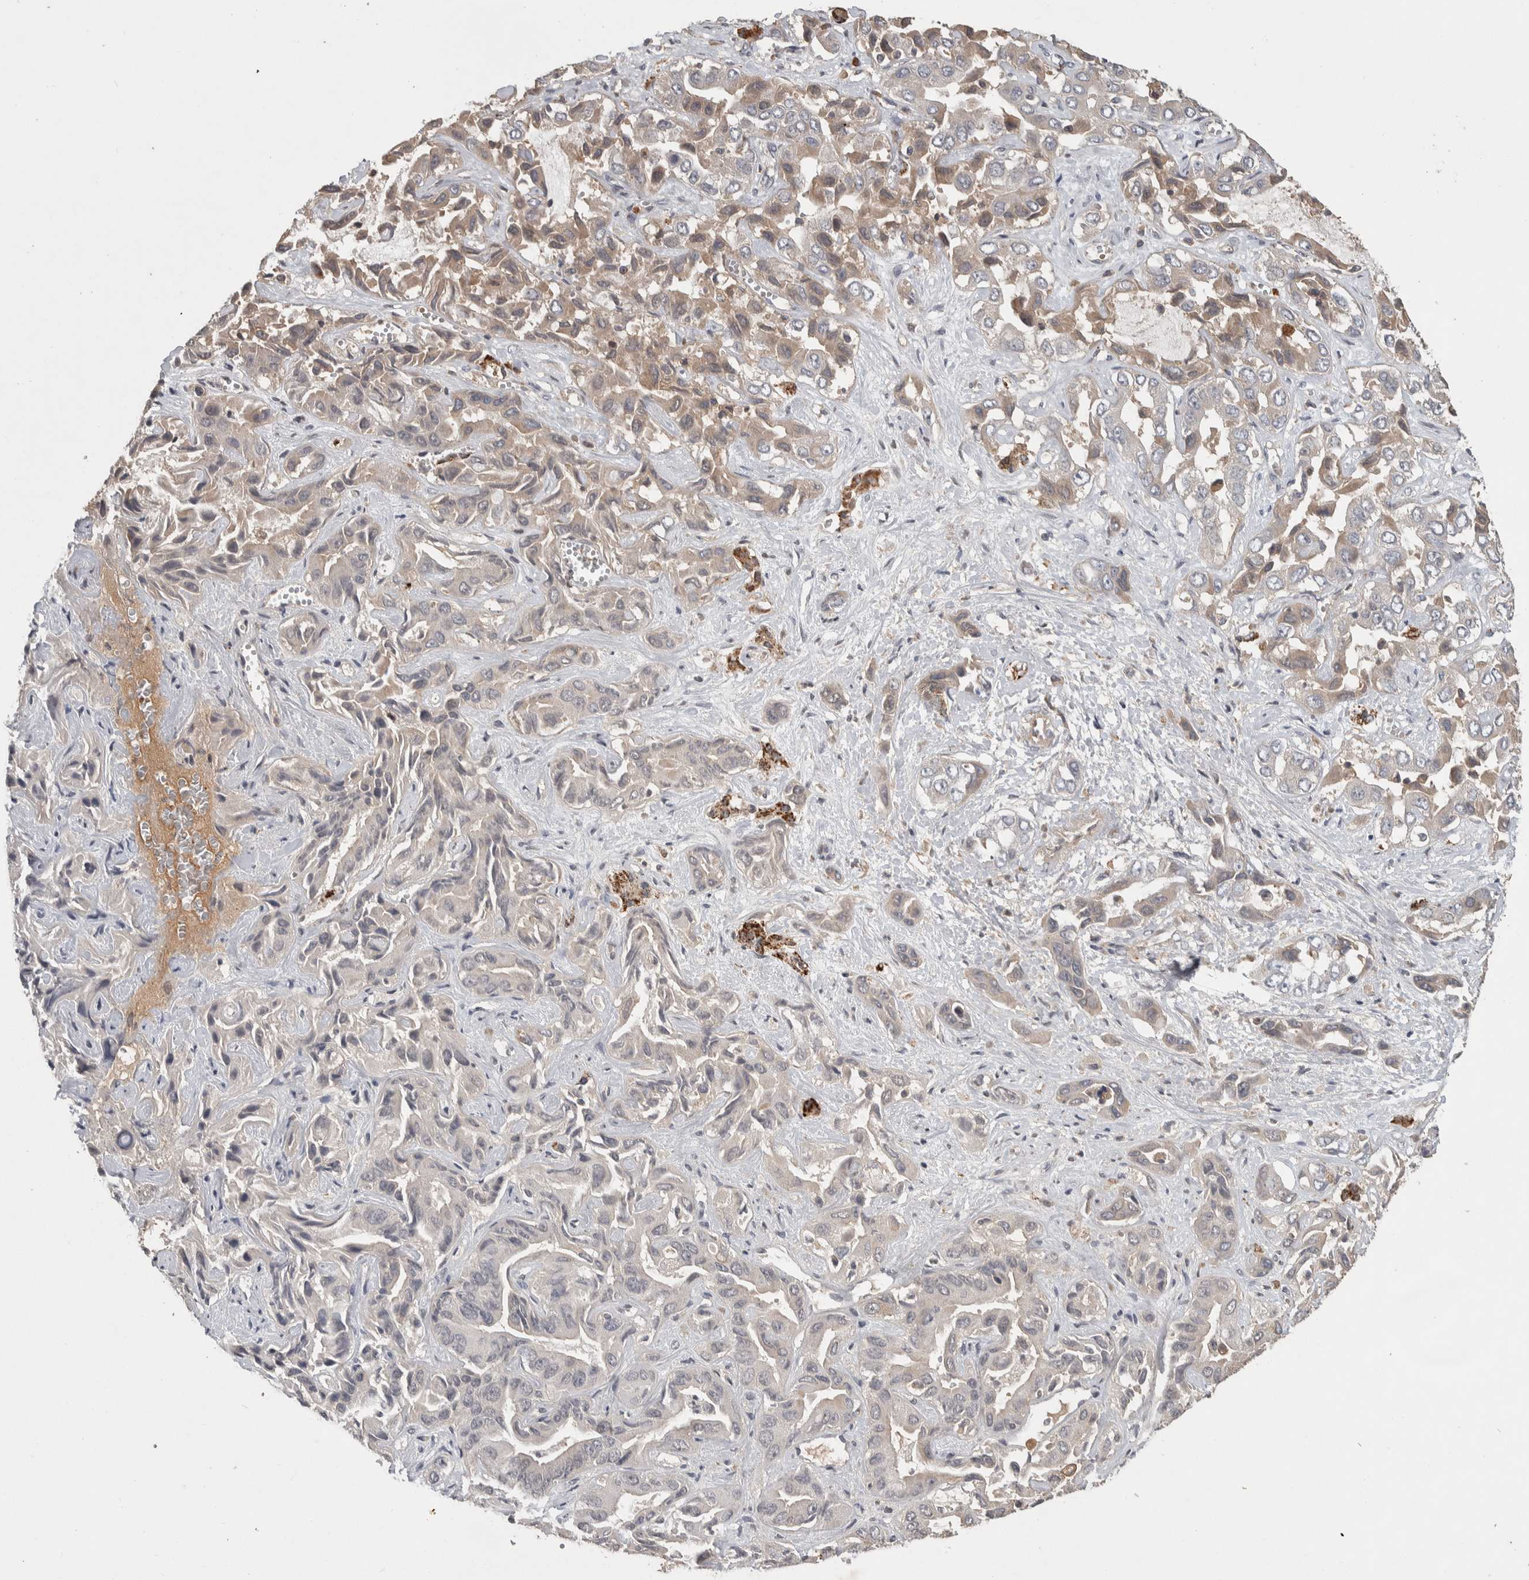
{"staining": {"intensity": "weak", "quantity": "25%-75%", "location": "cytoplasmic/membranous"}, "tissue": "liver cancer", "cell_type": "Tumor cells", "image_type": "cancer", "snomed": [{"axis": "morphology", "description": "Cholangiocarcinoma"}, {"axis": "topography", "description": "Liver"}], "caption": "Immunohistochemistry (IHC) of cholangiocarcinoma (liver) shows low levels of weak cytoplasmic/membranous positivity in about 25%-75% of tumor cells.", "gene": "CHRM3", "patient": {"sex": "female", "age": 52}}